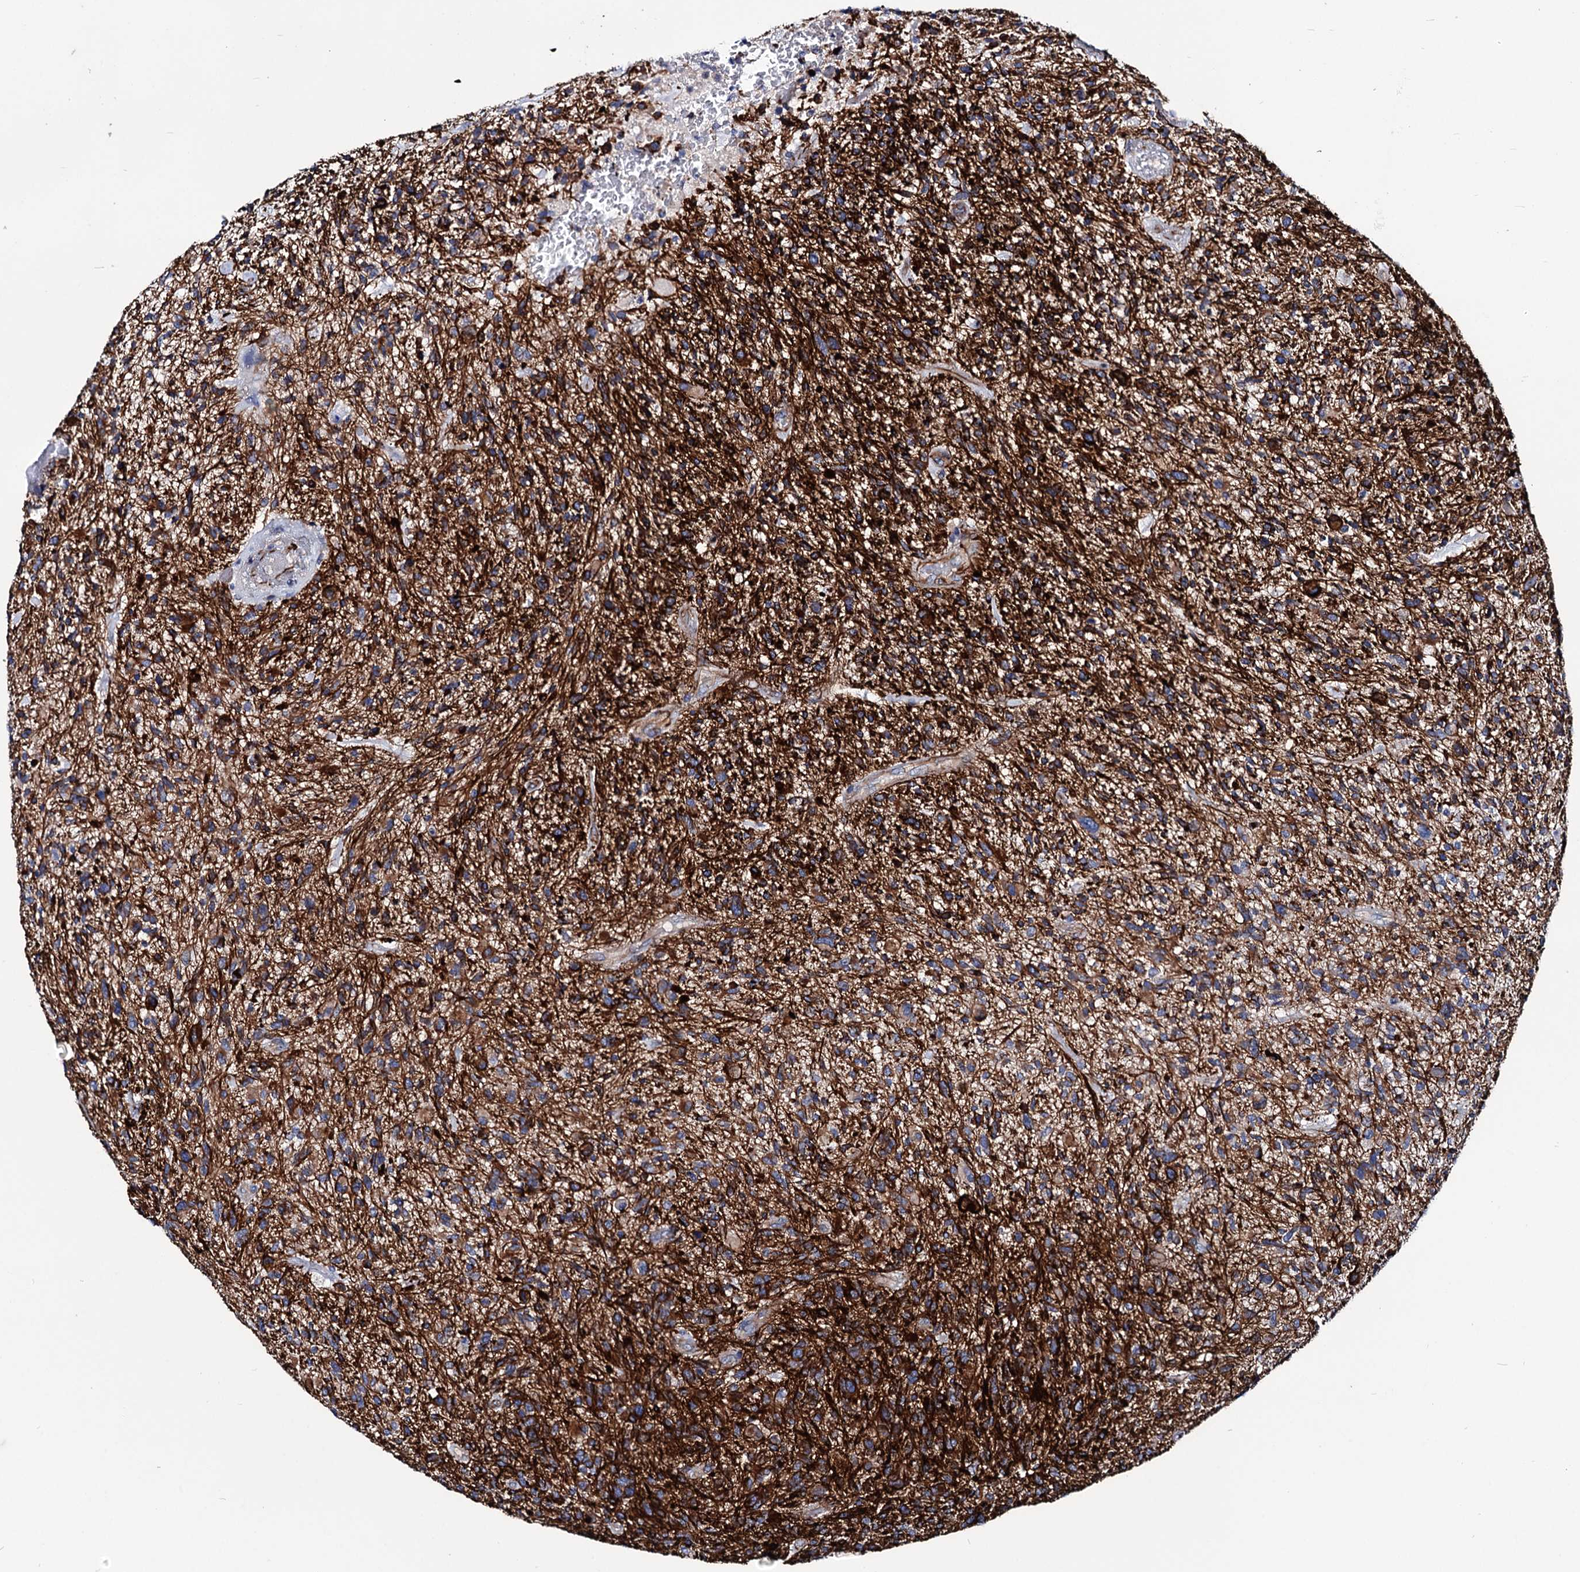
{"staining": {"intensity": "moderate", "quantity": ">75%", "location": "cytoplasmic/membranous"}, "tissue": "glioma", "cell_type": "Tumor cells", "image_type": "cancer", "snomed": [{"axis": "morphology", "description": "Glioma, malignant, High grade"}, {"axis": "topography", "description": "Brain"}], "caption": "Malignant glioma (high-grade) stained for a protein shows moderate cytoplasmic/membranous positivity in tumor cells.", "gene": "AXL", "patient": {"sex": "male", "age": 47}}